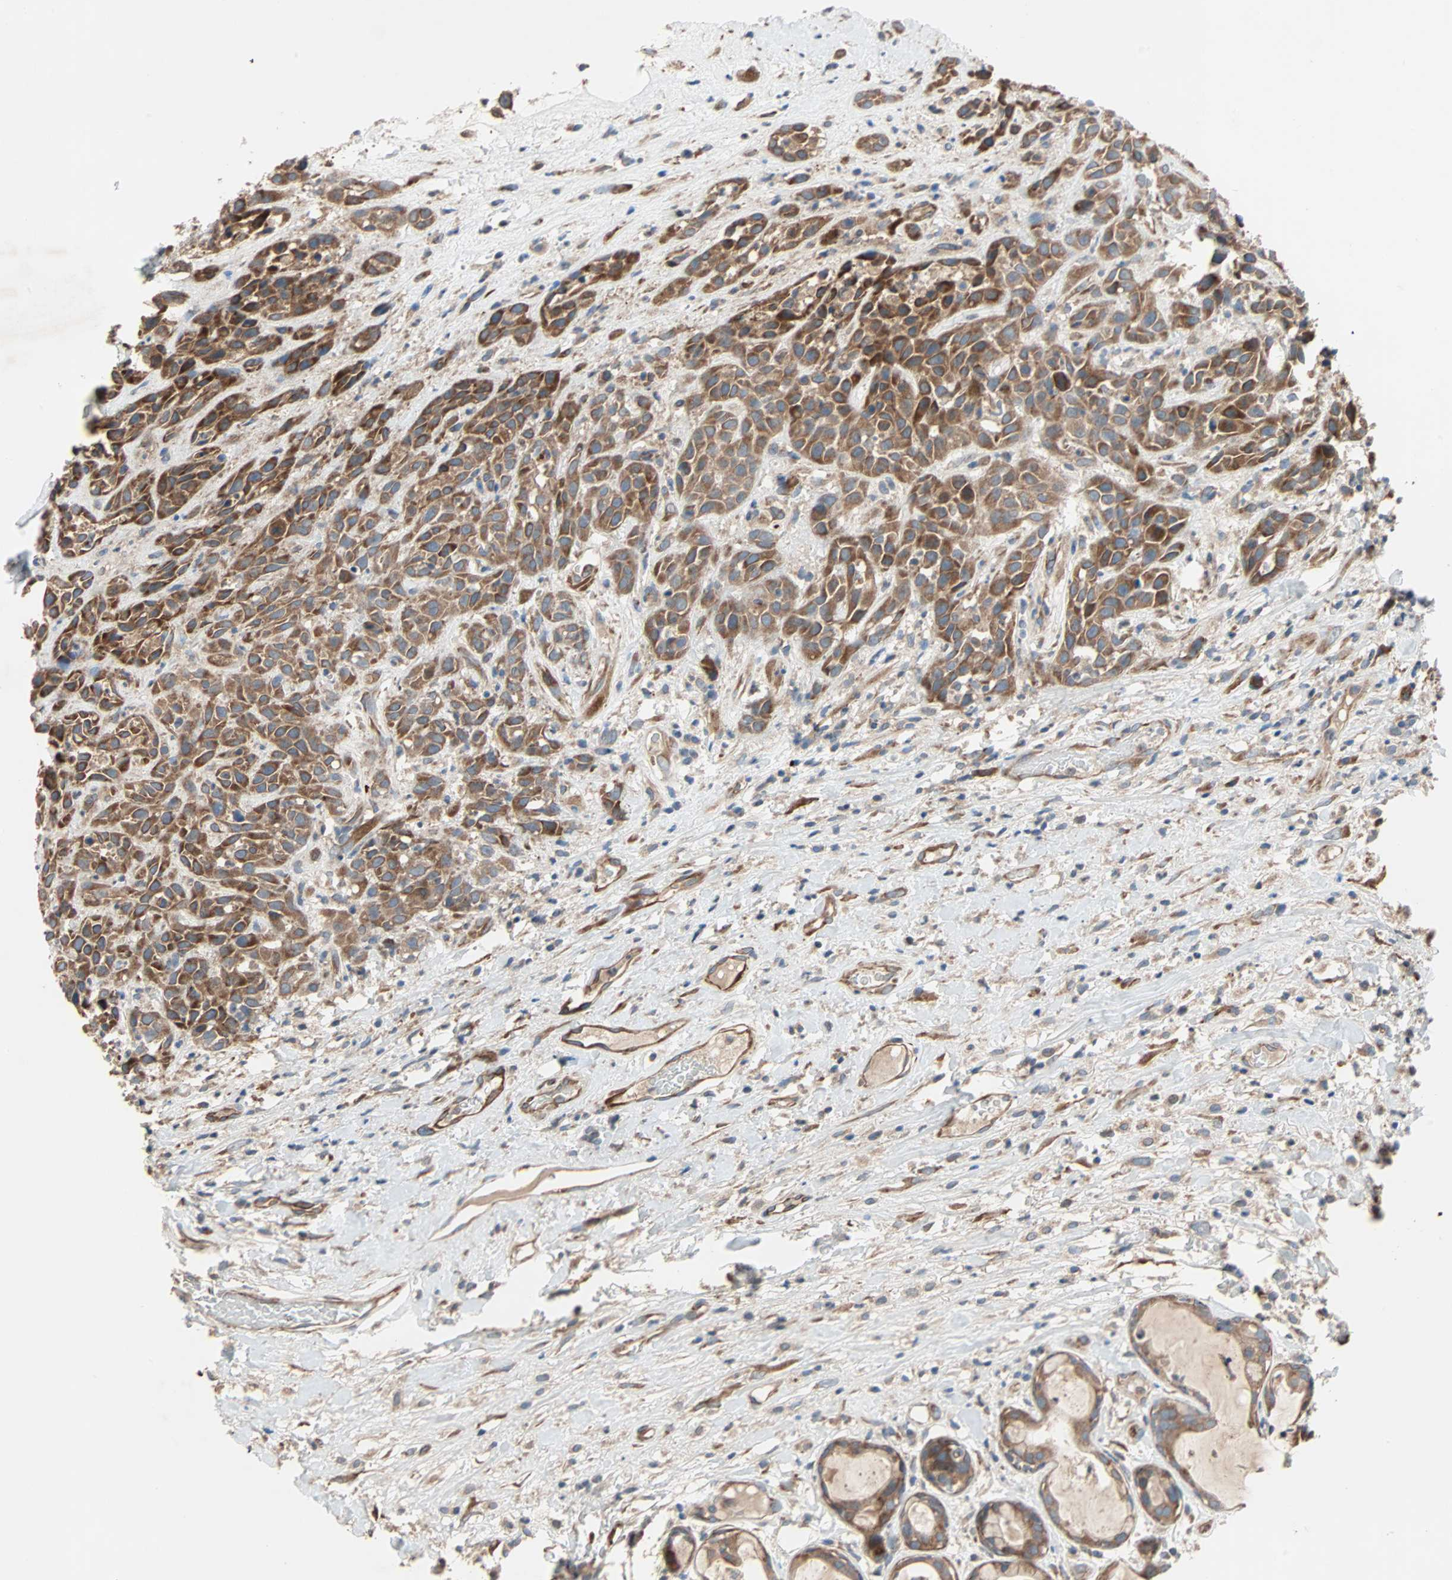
{"staining": {"intensity": "strong", "quantity": ">75%", "location": "cytoplasmic/membranous"}, "tissue": "head and neck cancer", "cell_type": "Tumor cells", "image_type": "cancer", "snomed": [{"axis": "morphology", "description": "Normal tissue, NOS"}, {"axis": "morphology", "description": "Squamous cell carcinoma, NOS"}, {"axis": "topography", "description": "Cartilage tissue"}, {"axis": "topography", "description": "Head-Neck"}], "caption": "Brown immunohistochemical staining in human head and neck squamous cell carcinoma shows strong cytoplasmic/membranous expression in approximately >75% of tumor cells.", "gene": "XYLT1", "patient": {"sex": "male", "age": 62}}